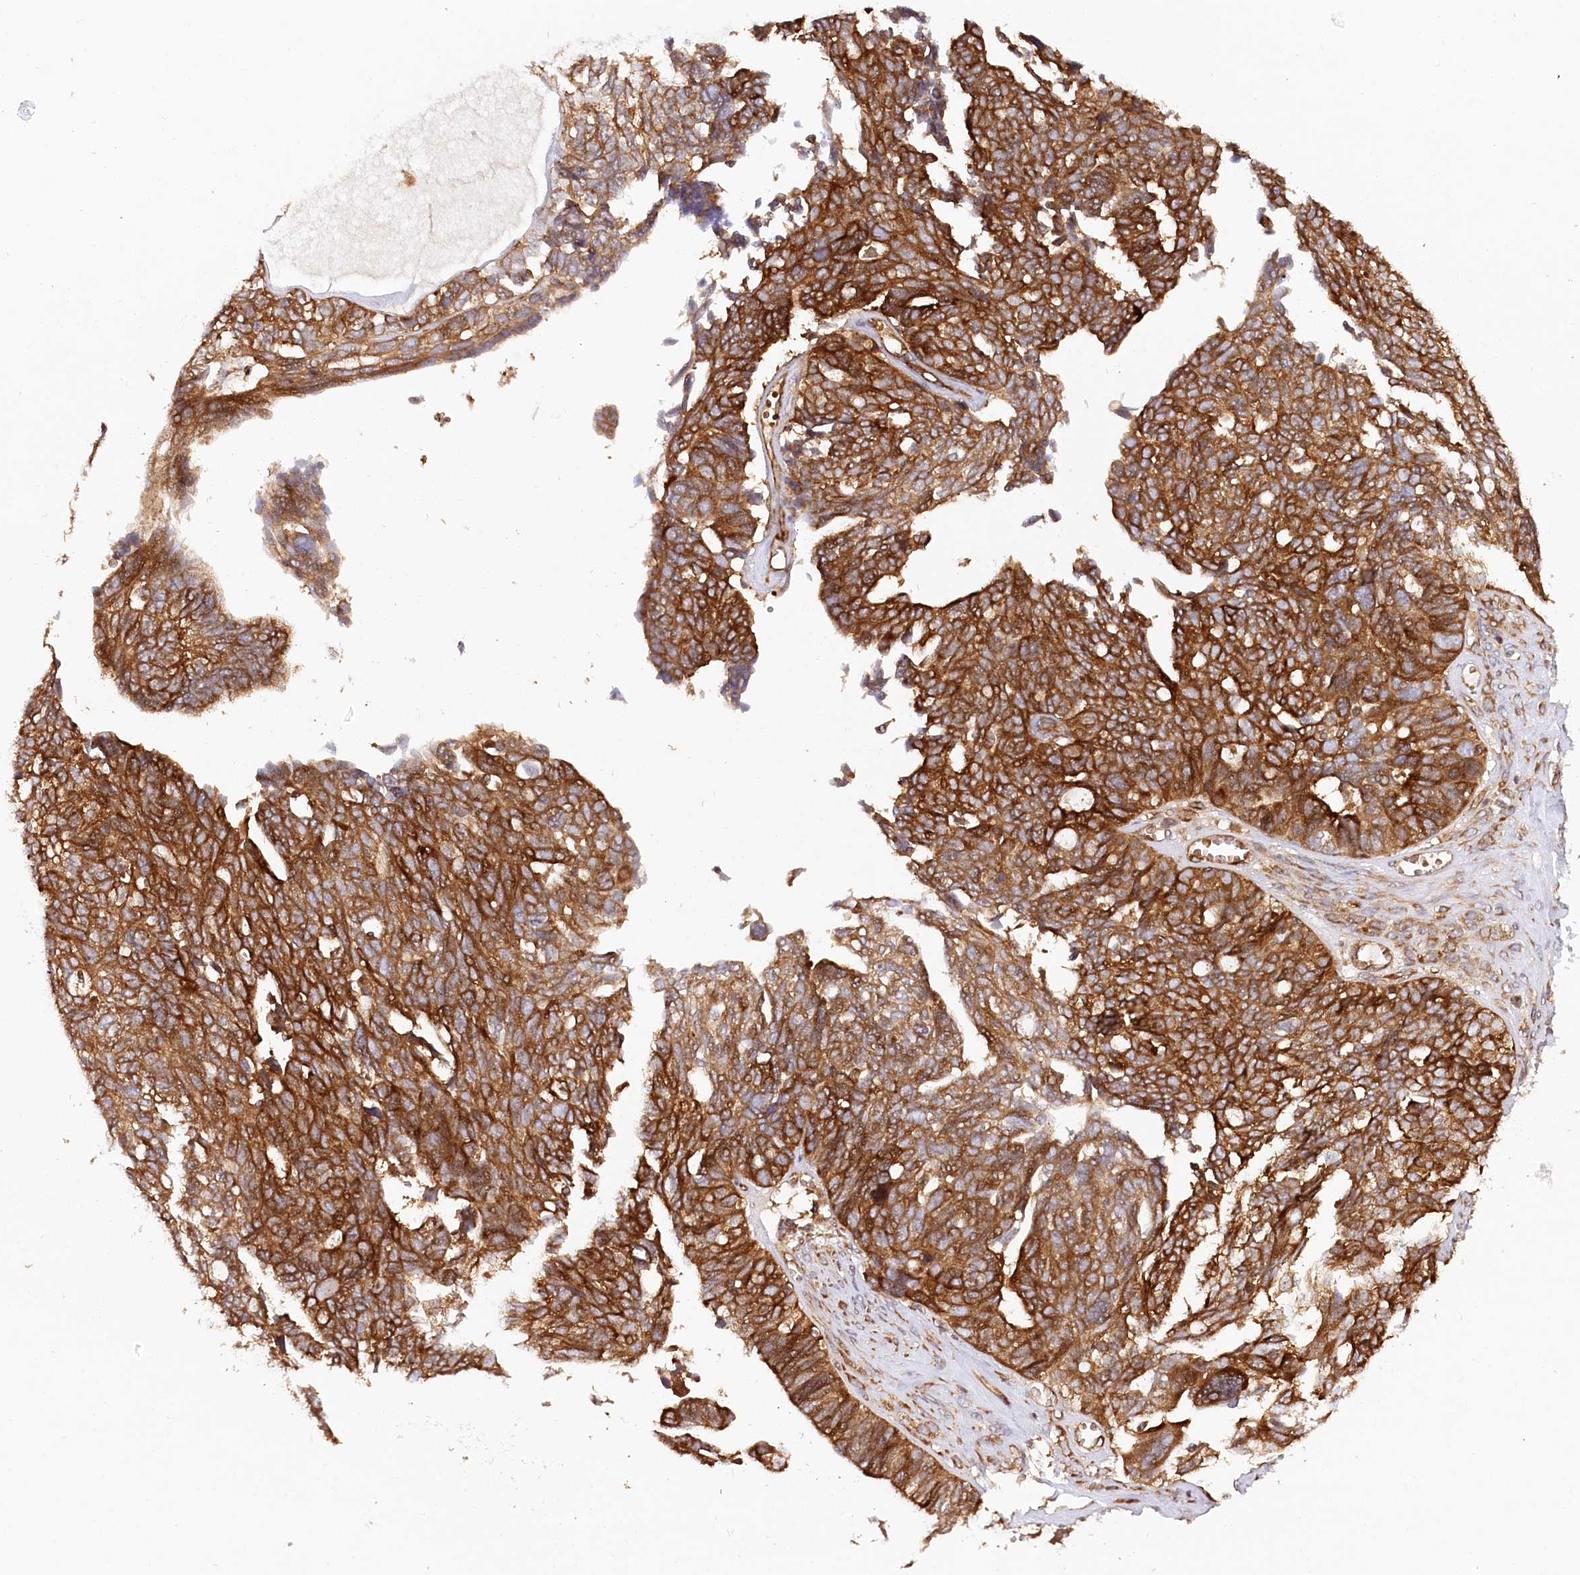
{"staining": {"intensity": "strong", "quantity": ">75%", "location": "cytoplasmic/membranous"}, "tissue": "ovarian cancer", "cell_type": "Tumor cells", "image_type": "cancer", "snomed": [{"axis": "morphology", "description": "Cystadenocarcinoma, serous, NOS"}, {"axis": "topography", "description": "Ovary"}], "caption": "IHC of serous cystadenocarcinoma (ovarian) exhibits high levels of strong cytoplasmic/membranous positivity in approximately >75% of tumor cells. (IHC, brightfield microscopy, high magnification).", "gene": "PAIP2", "patient": {"sex": "female", "age": 79}}